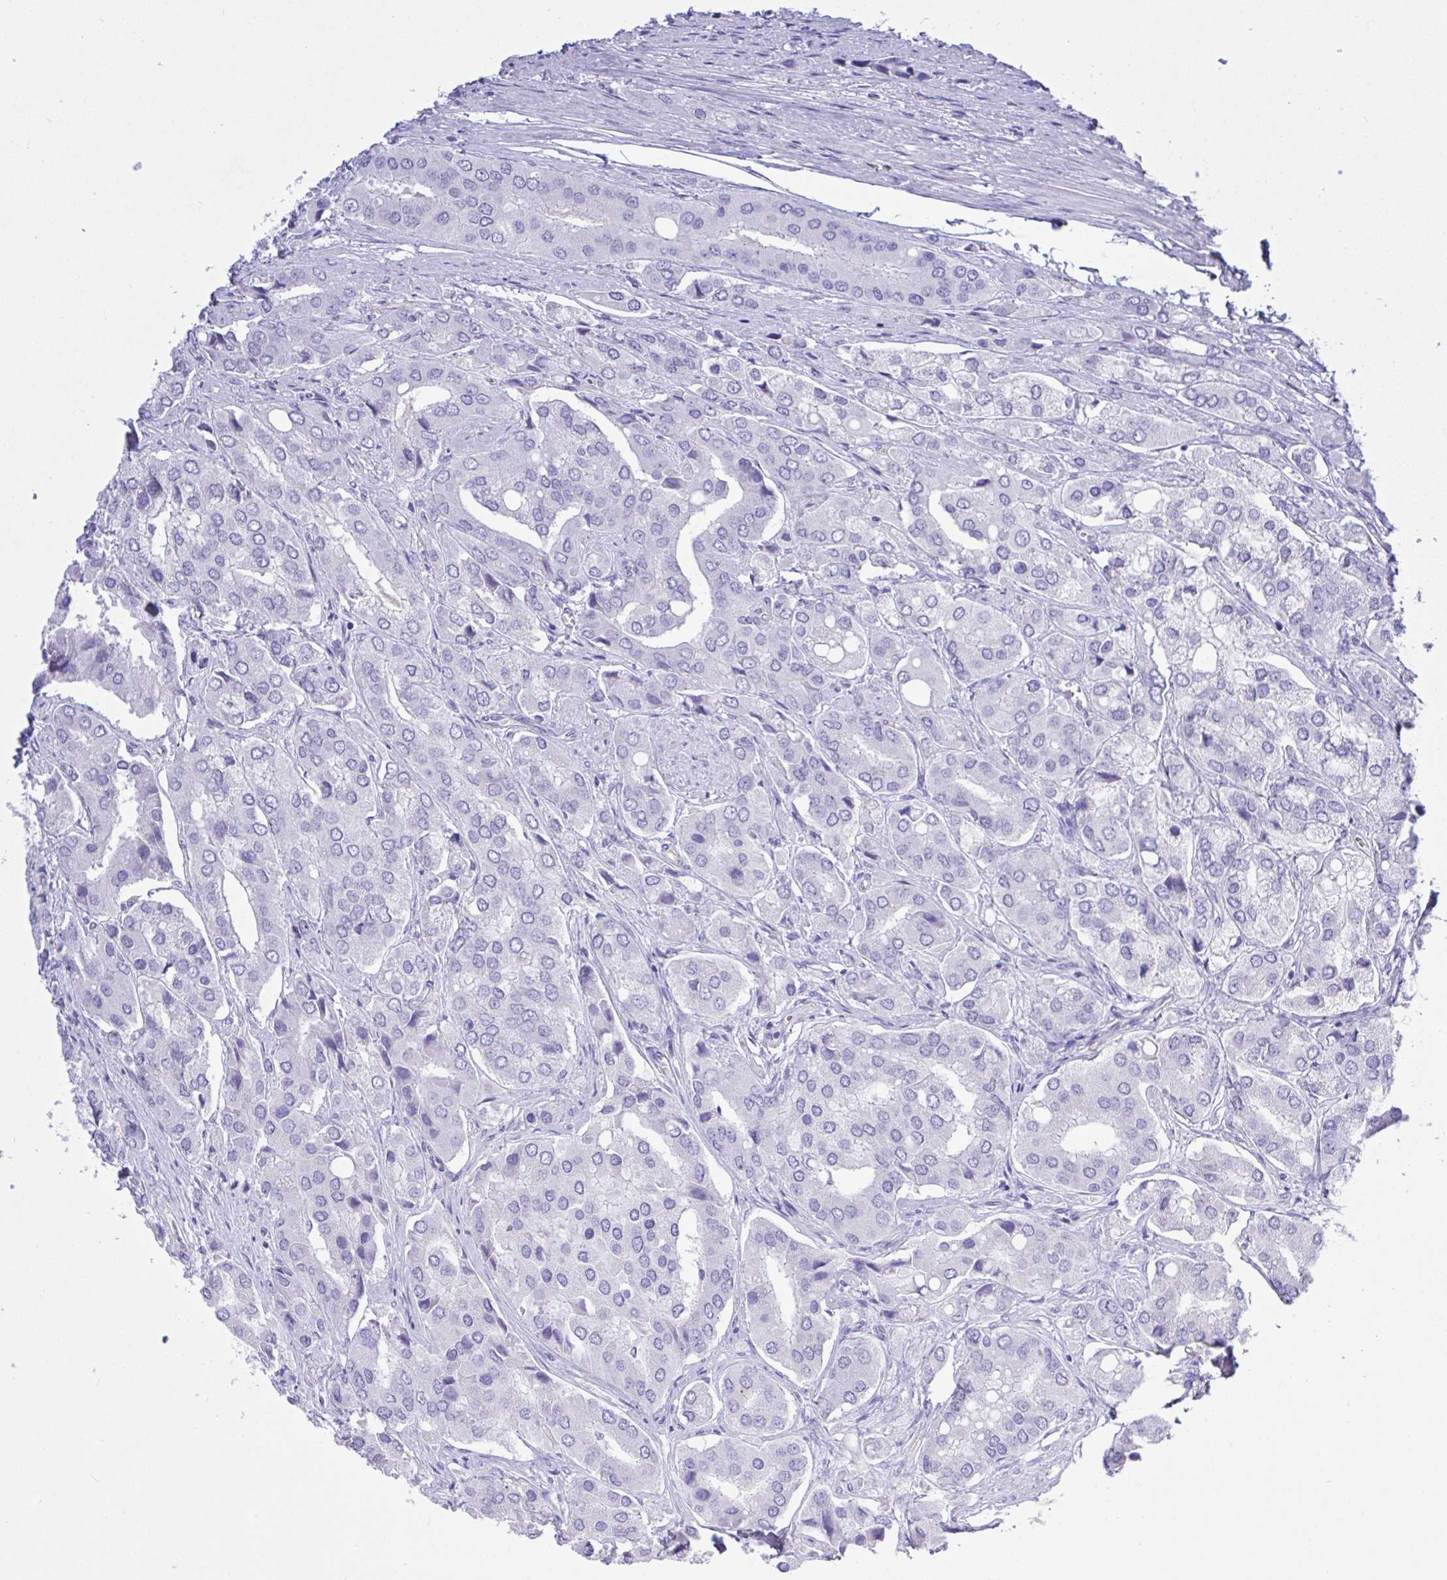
{"staining": {"intensity": "negative", "quantity": "none", "location": "none"}, "tissue": "prostate cancer", "cell_type": "Tumor cells", "image_type": "cancer", "snomed": [{"axis": "morphology", "description": "Adenocarcinoma, Low grade"}, {"axis": "topography", "description": "Prostate"}], "caption": "An immunohistochemistry image of adenocarcinoma (low-grade) (prostate) is shown. There is no staining in tumor cells of adenocarcinoma (low-grade) (prostate).", "gene": "AKR1D1", "patient": {"sex": "male", "age": 69}}